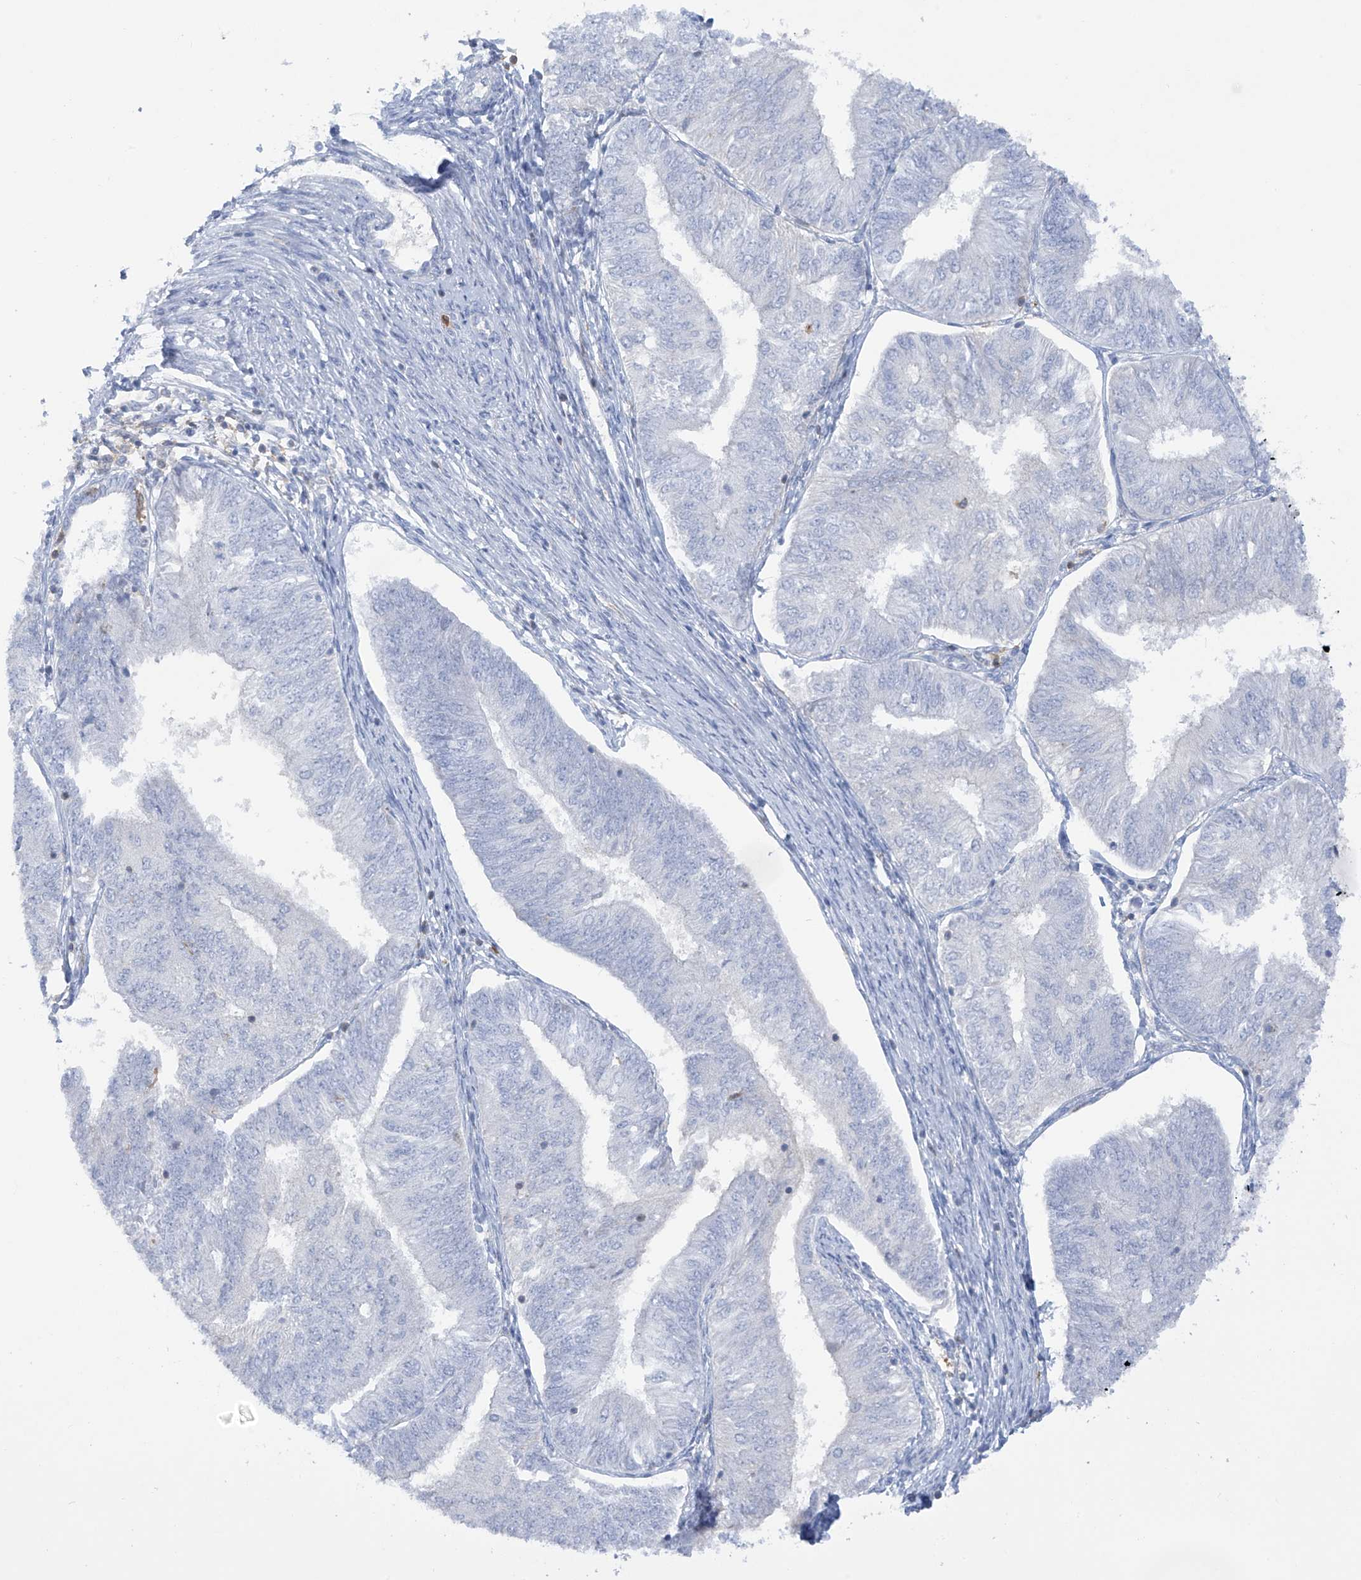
{"staining": {"intensity": "negative", "quantity": "none", "location": "none"}, "tissue": "endometrial cancer", "cell_type": "Tumor cells", "image_type": "cancer", "snomed": [{"axis": "morphology", "description": "Adenocarcinoma, NOS"}, {"axis": "topography", "description": "Endometrium"}], "caption": "IHC of adenocarcinoma (endometrial) reveals no expression in tumor cells.", "gene": "TRMT2B", "patient": {"sex": "female", "age": 58}}